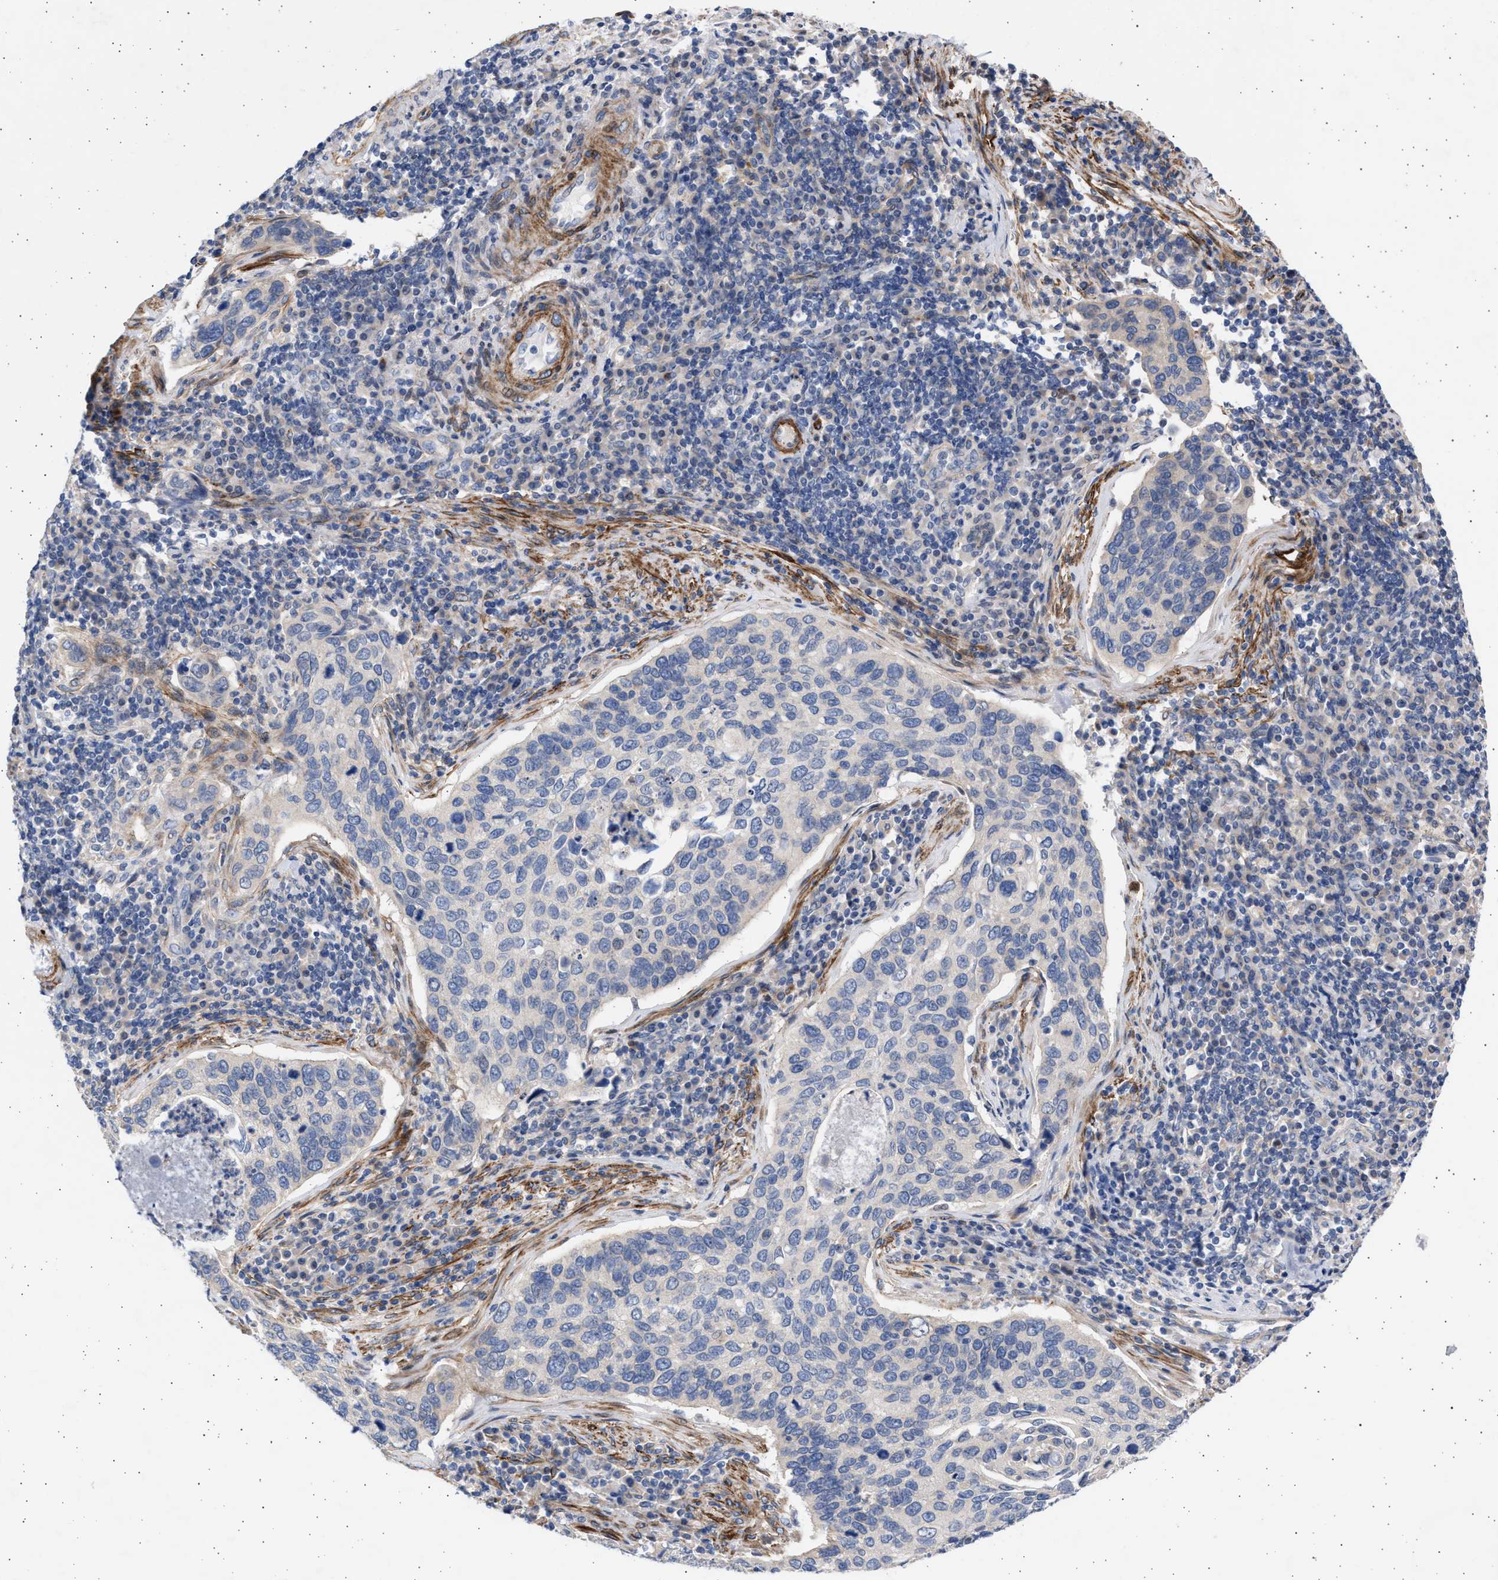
{"staining": {"intensity": "negative", "quantity": "none", "location": "none"}, "tissue": "cervical cancer", "cell_type": "Tumor cells", "image_type": "cancer", "snomed": [{"axis": "morphology", "description": "Squamous cell carcinoma, NOS"}, {"axis": "topography", "description": "Cervix"}], "caption": "Immunohistochemistry micrograph of neoplastic tissue: cervical cancer (squamous cell carcinoma) stained with DAB (3,3'-diaminobenzidine) reveals no significant protein positivity in tumor cells.", "gene": "NBR1", "patient": {"sex": "female", "age": 53}}